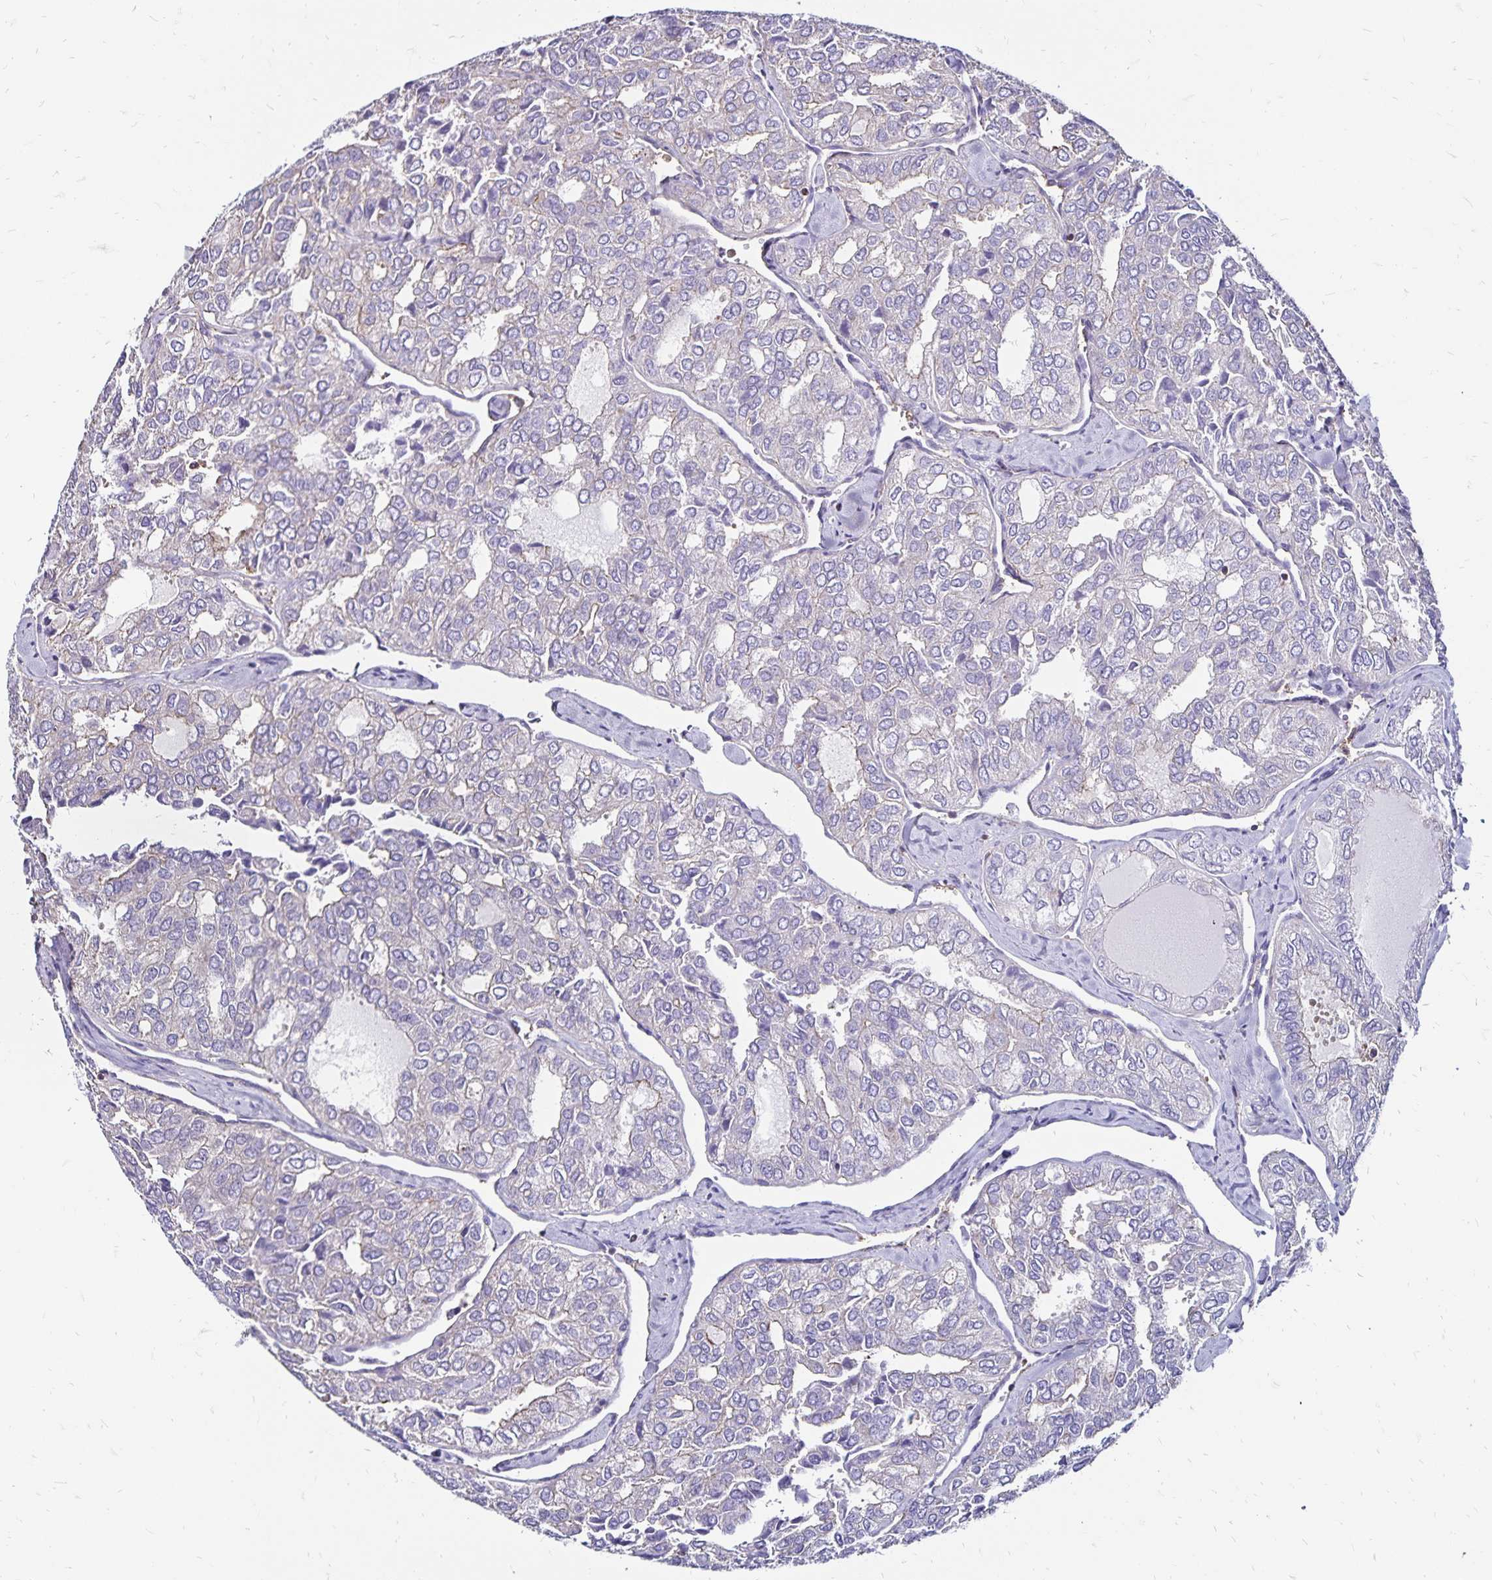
{"staining": {"intensity": "negative", "quantity": "none", "location": "none"}, "tissue": "thyroid cancer", "cell_type": "Tumor cells", "image_type": "cancer", "snomed": [{"axis": "morphology", "description": "Follicular adenoma carcinoma, NOS"}, {"axis": "topography", "description": "Thyroid gland"}], "caption": "A histopathology image of human thyroid follicular adenoma carcinoma is negative for staining in tumor cells. (DAB (3,3'-diaminobenzidine) immunohistochemistry (IHC) visualized using brightfield microscopy, high magnification).", "gene": "RPRML", "patient": {"sex": "male", "age": 75}}